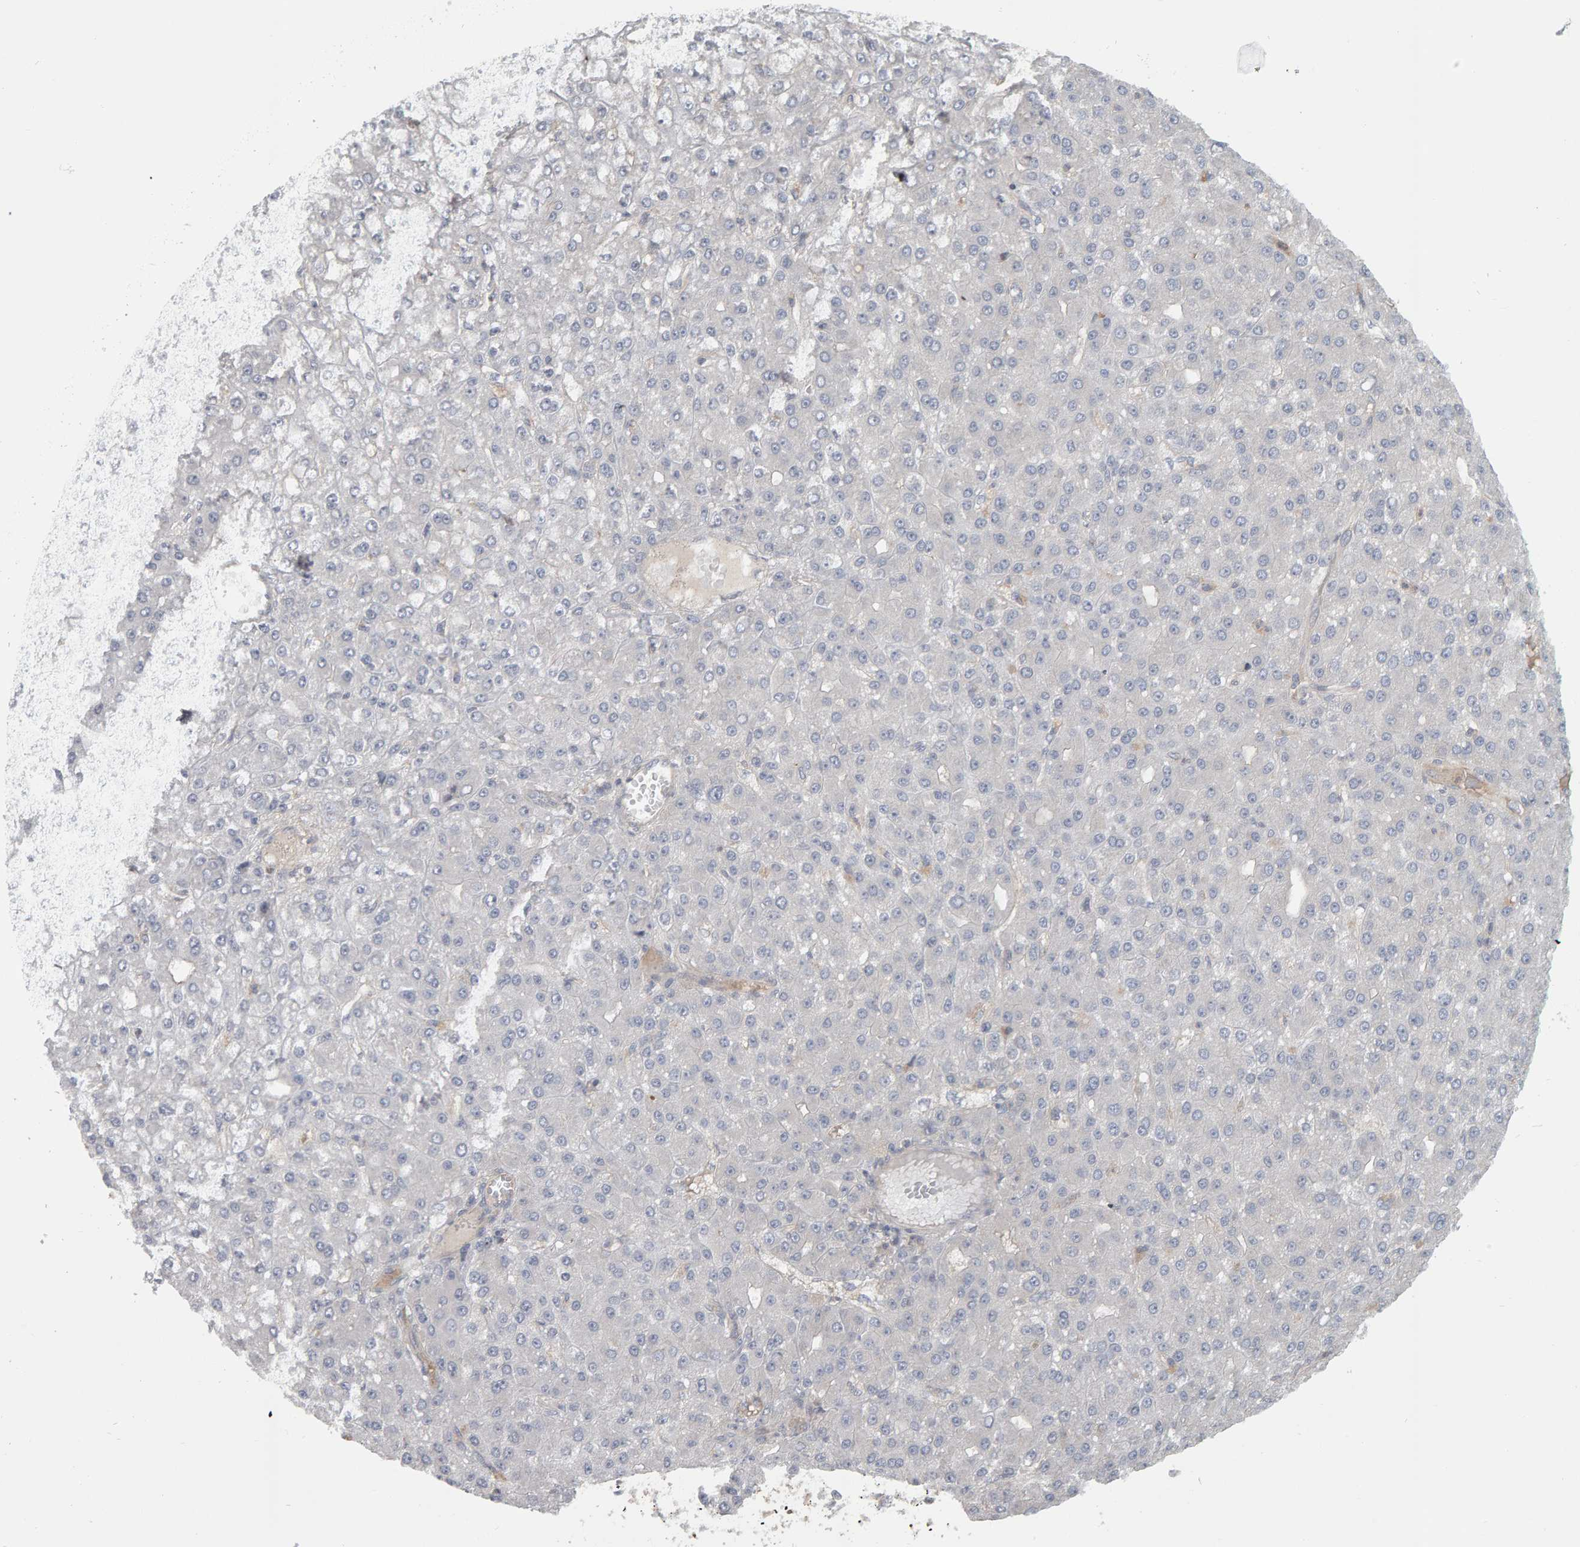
{"staining": {"intensity": "negative", "quantity": "none", "location": "none"}, "tissue": "liver cancer", "cell_type": "Tumor cells", "image_type": "cancer", "snomed": [{"axis": "morphology", "description": "Carcinoma, Hepatocellular, NOS"}, {"axis": "topography", "description": "Liver"}], "caption": "Tumor cells are negative for protein expression in human liver cancer.", "gene": "C9orf72", "patient": {"sex": "male", "age": 67}}